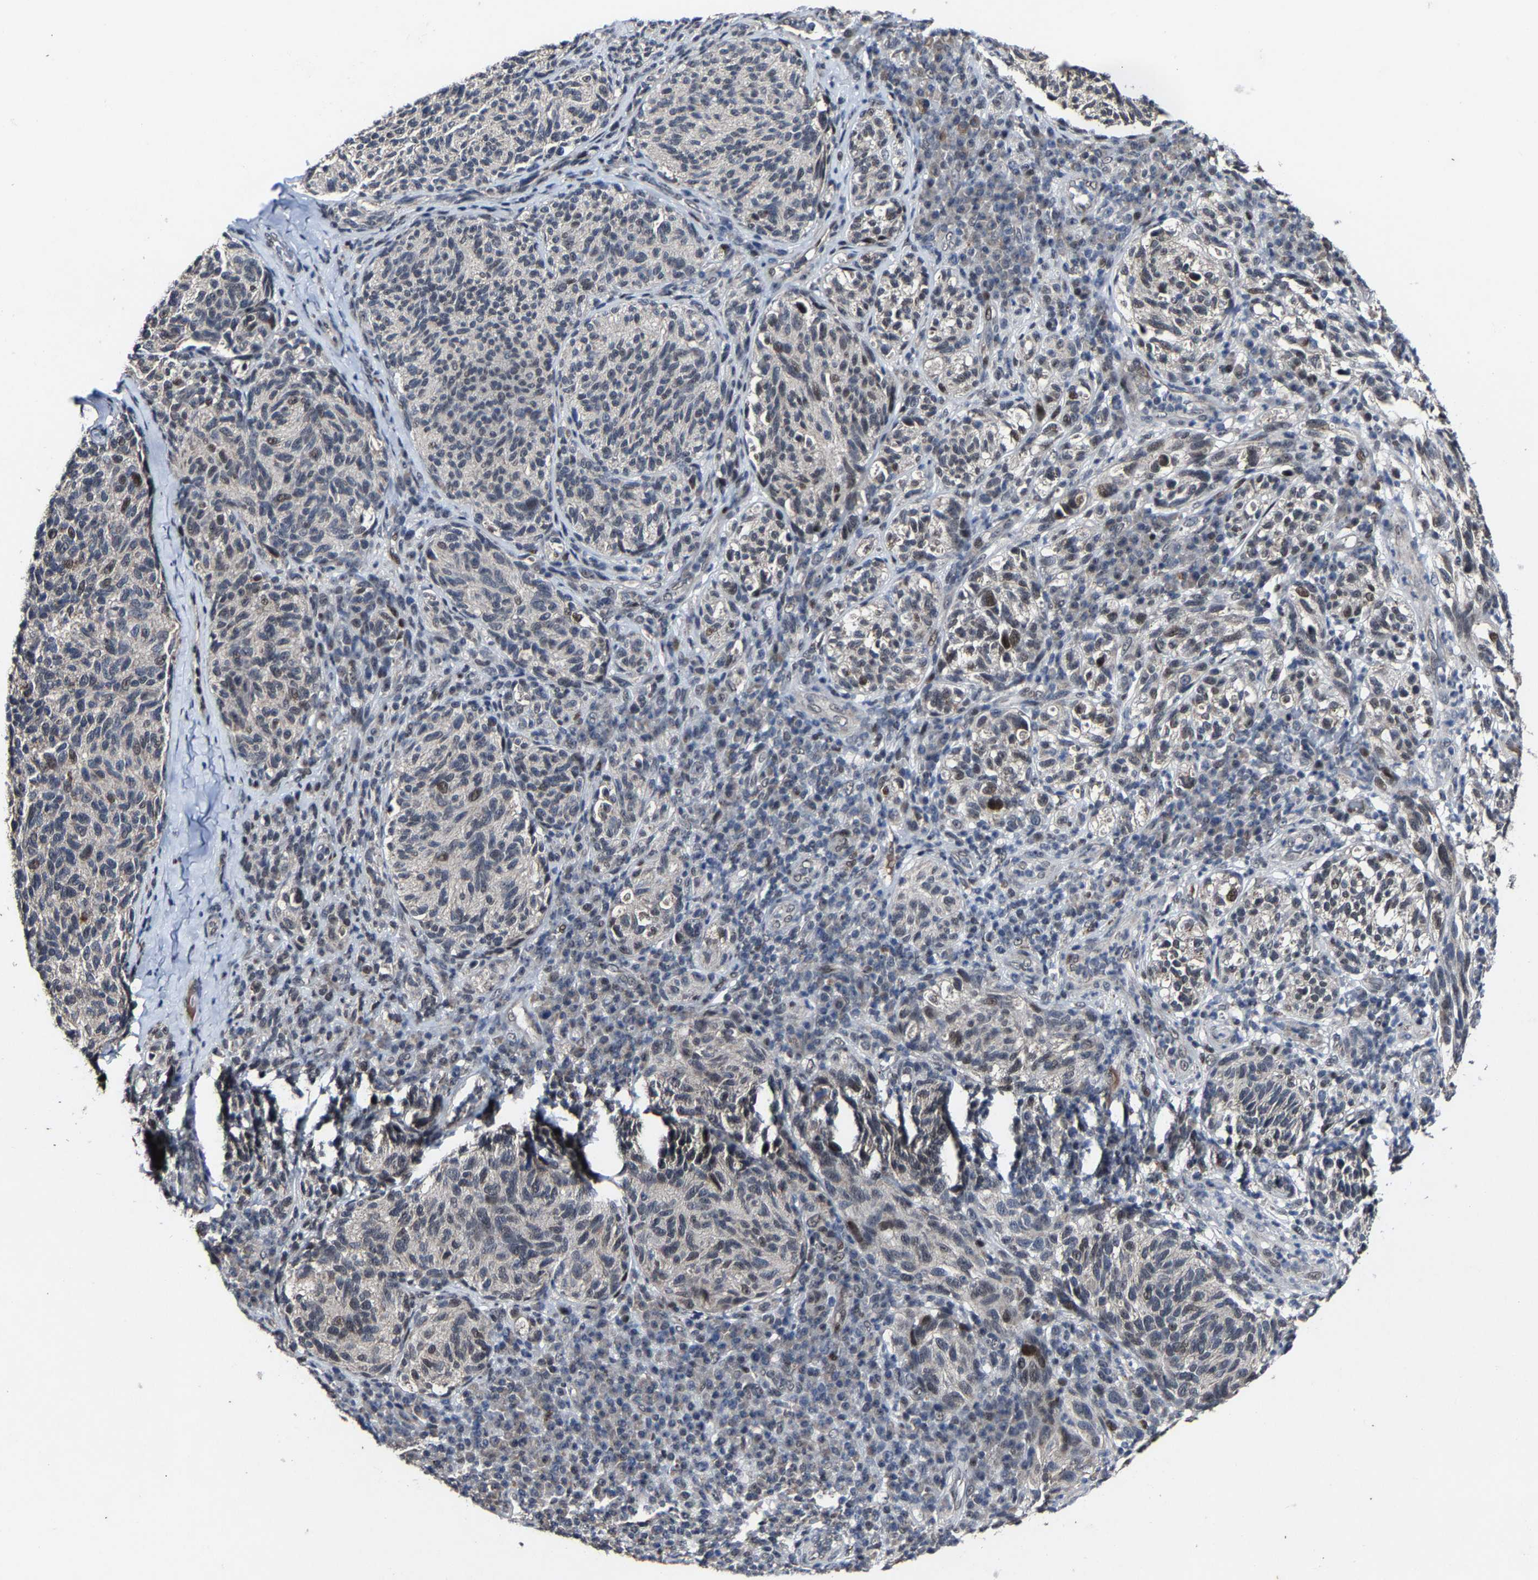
{"staining": {"intensity": "moderate", "quantity": "<25%", "location": "nuclear"}, "tissue": "melanoma", "cell_type": "Tumor cells", "image_type": "cancer", "snomed": [{"axis": "morphology", "description": "Malignant melanoma, NOS"}, {"axis": "topography", "description": "Skin"}], "caption": "DAB (3,3'-diaminobenzidine) immunohistochemical staining of human melanoma demonstrates moderate nuclear protein positivity in about <25% of tumor cells.", "gene": "LSM8", "patient": {"sex": "female", "age": 73}}